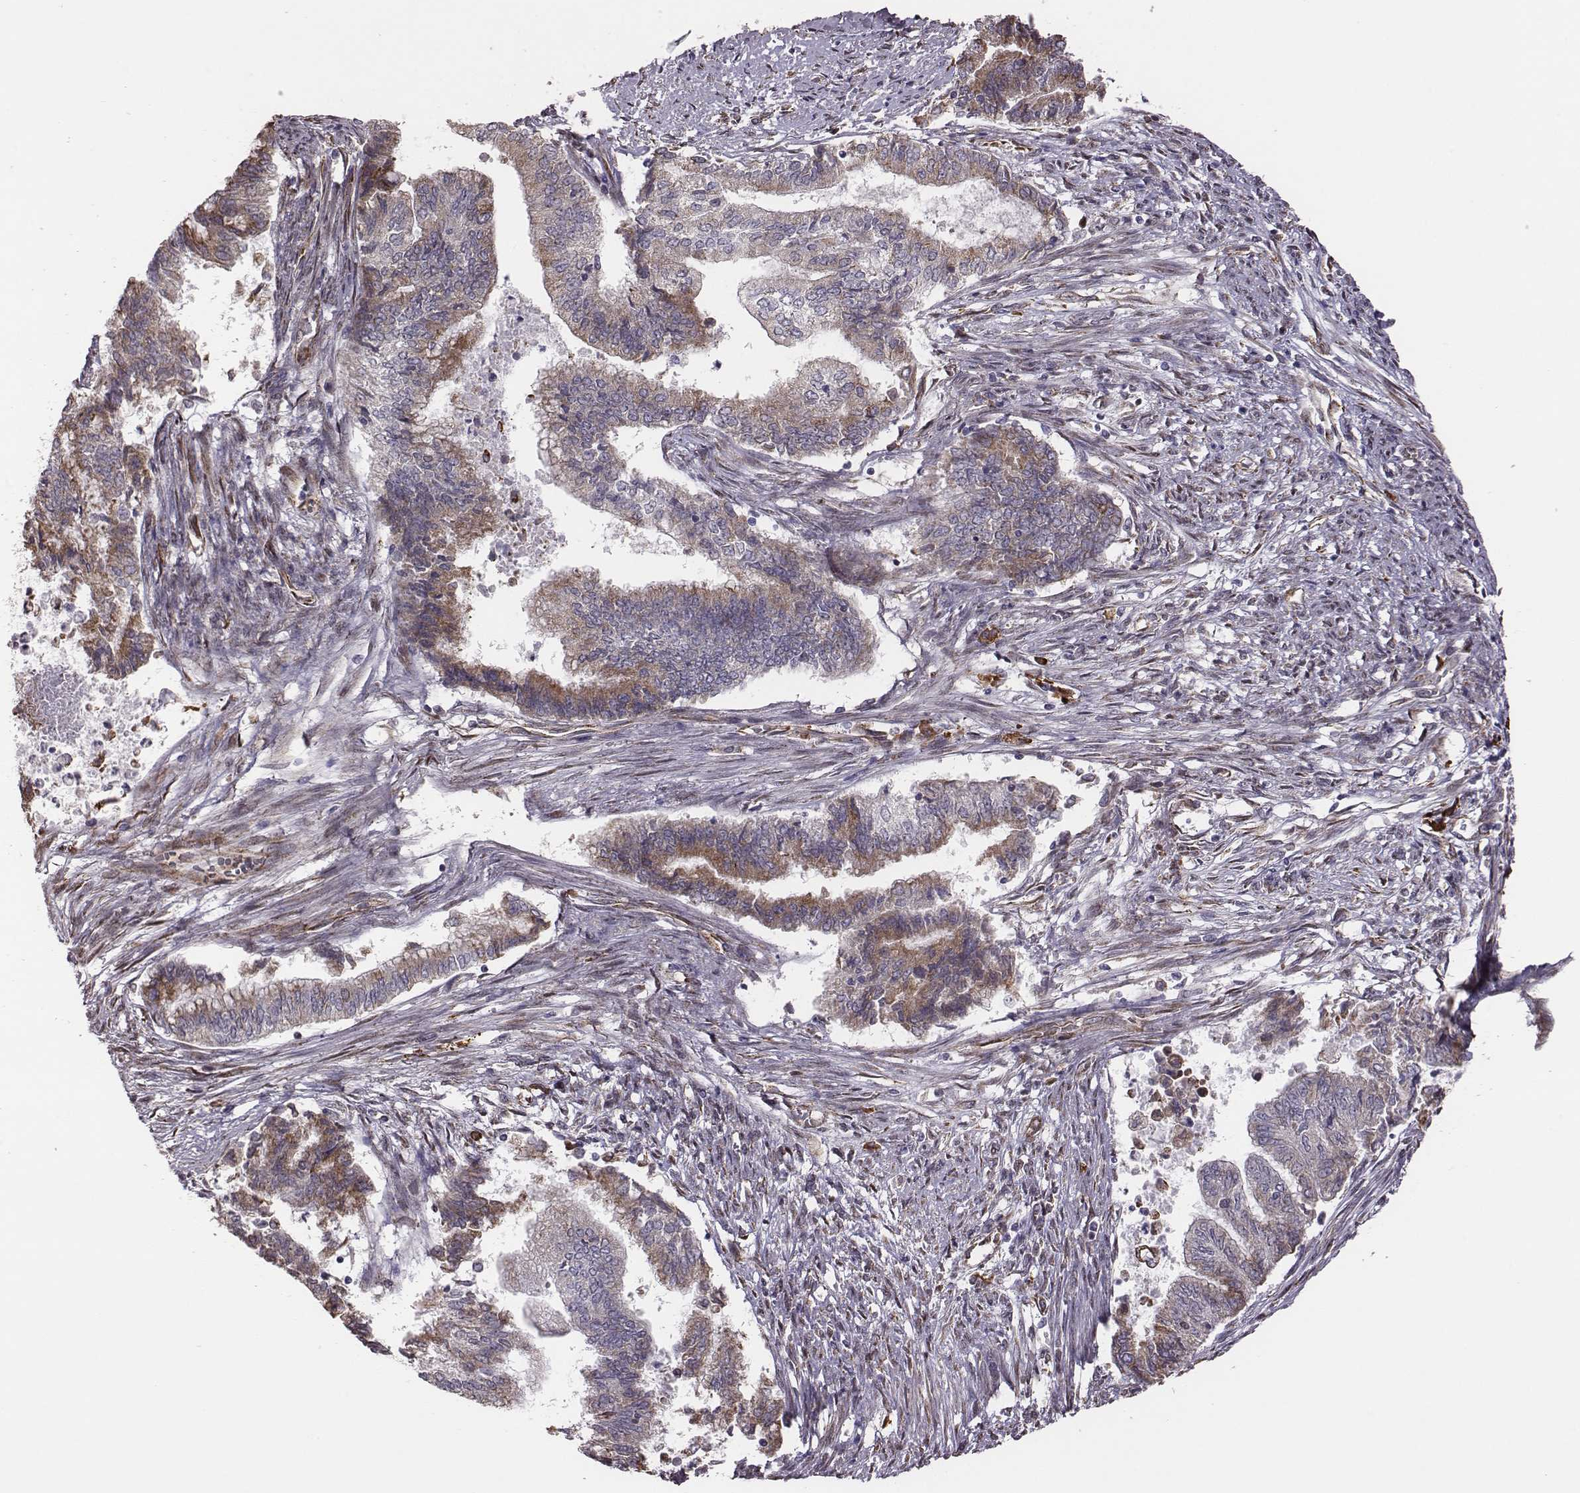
{"staining": {"intensity": "moderate", "quantity": ">75%", "location": "cytoplasmic/membranous"}, "tissue": "endometrial cancer", "cell_type": "Tumor cells", "image_type": "cancer", "snomed": [{"axis": "morphology", "description": "Adenocarcinoma, NOS"}, {"axis": "topography", "description": "Endometrium"}], "caption": "Immunohistochemistry (IHC) image of neoplastic tissue: human endometrial adenocarcinoma stained using IHC exhibits medium levels of moderate protein expression localized specifically in the cytoplasmic/membranous of tumor cells, appearing as a cytoplasmic/membranous brown color.", "gene": "SELENOI", "patient": {"sex": "female", "age": 65}}